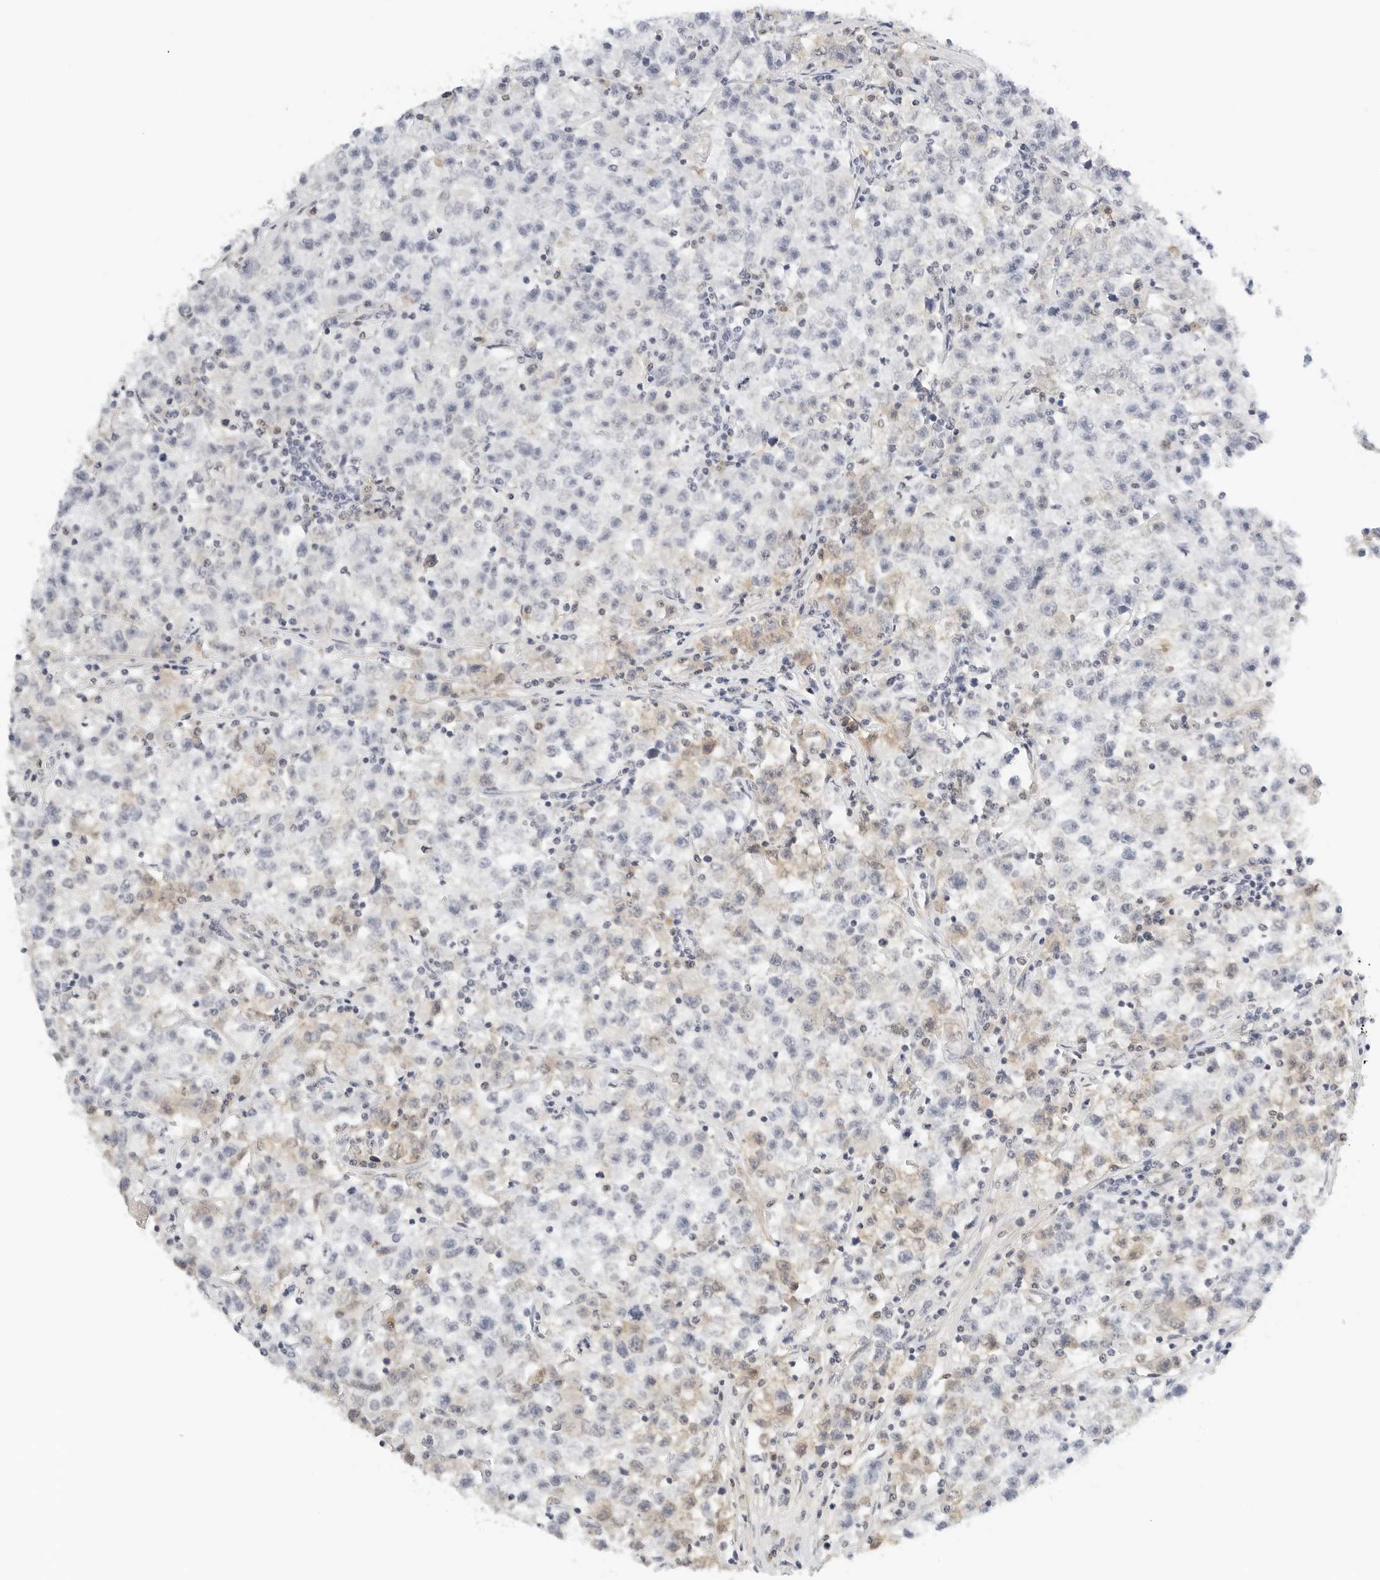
{"staining": {"intensity": "negative", "quantity": "none", "location": "none"}, "tissue": "testis cancer", "cell_type": "Tumor cells", "image_type": "cancer", "snomed": [{"axis": "morphology", "description": "Seminoma, NOS"}, {"axis": "topography", "description": "Testis"}], "caption": "Protein analysis of testis cancer (seminoma) exhibits no significant staining in tumor cells. (Brightfield microscopy of DAB IHC at high magnification).", "gene": "PKDCC", "patient": {"sex": "male", "age": 22}}